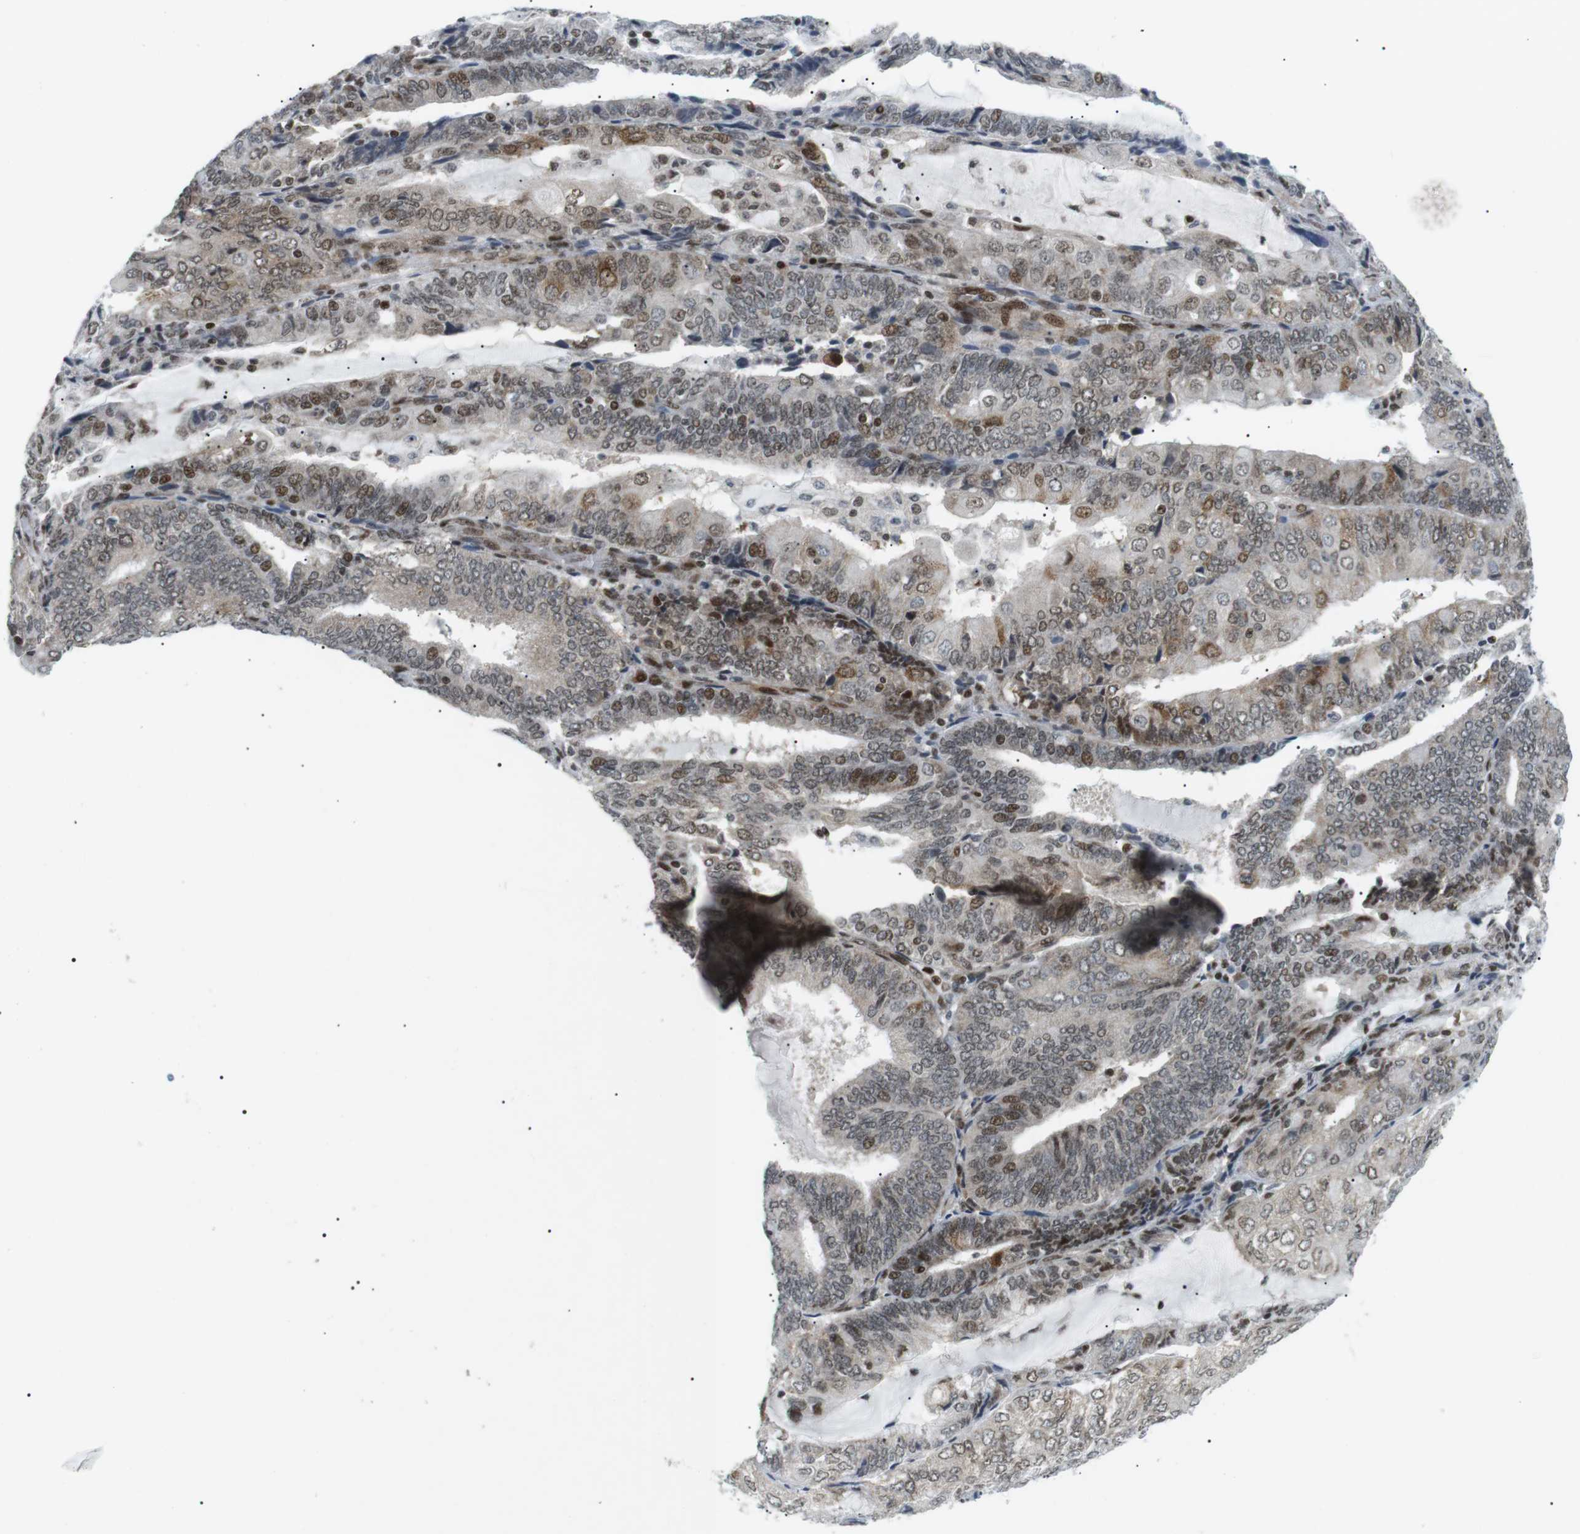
{"staining": {"intensity": "moderate", "quantity": "25%-75%", "location": "nuclear"}, "tissue": "endometrial cancer", "cell_type": "Tumor cells", "image_type": "cancer", "snomed": [{"axis": "morphology", "description": "Adenocarcinoma, NOS"}, {"axis": "topography", "description": "Endometrium"}], "caption": "Immunohistochemical staining of human endometrial adenocarcinoma exhibits medium levels of moderate nuclear staining in about 25%-75% of tumor cells.", "gene": "CDC27", "patient": {"sex": "female", "age": 81}}